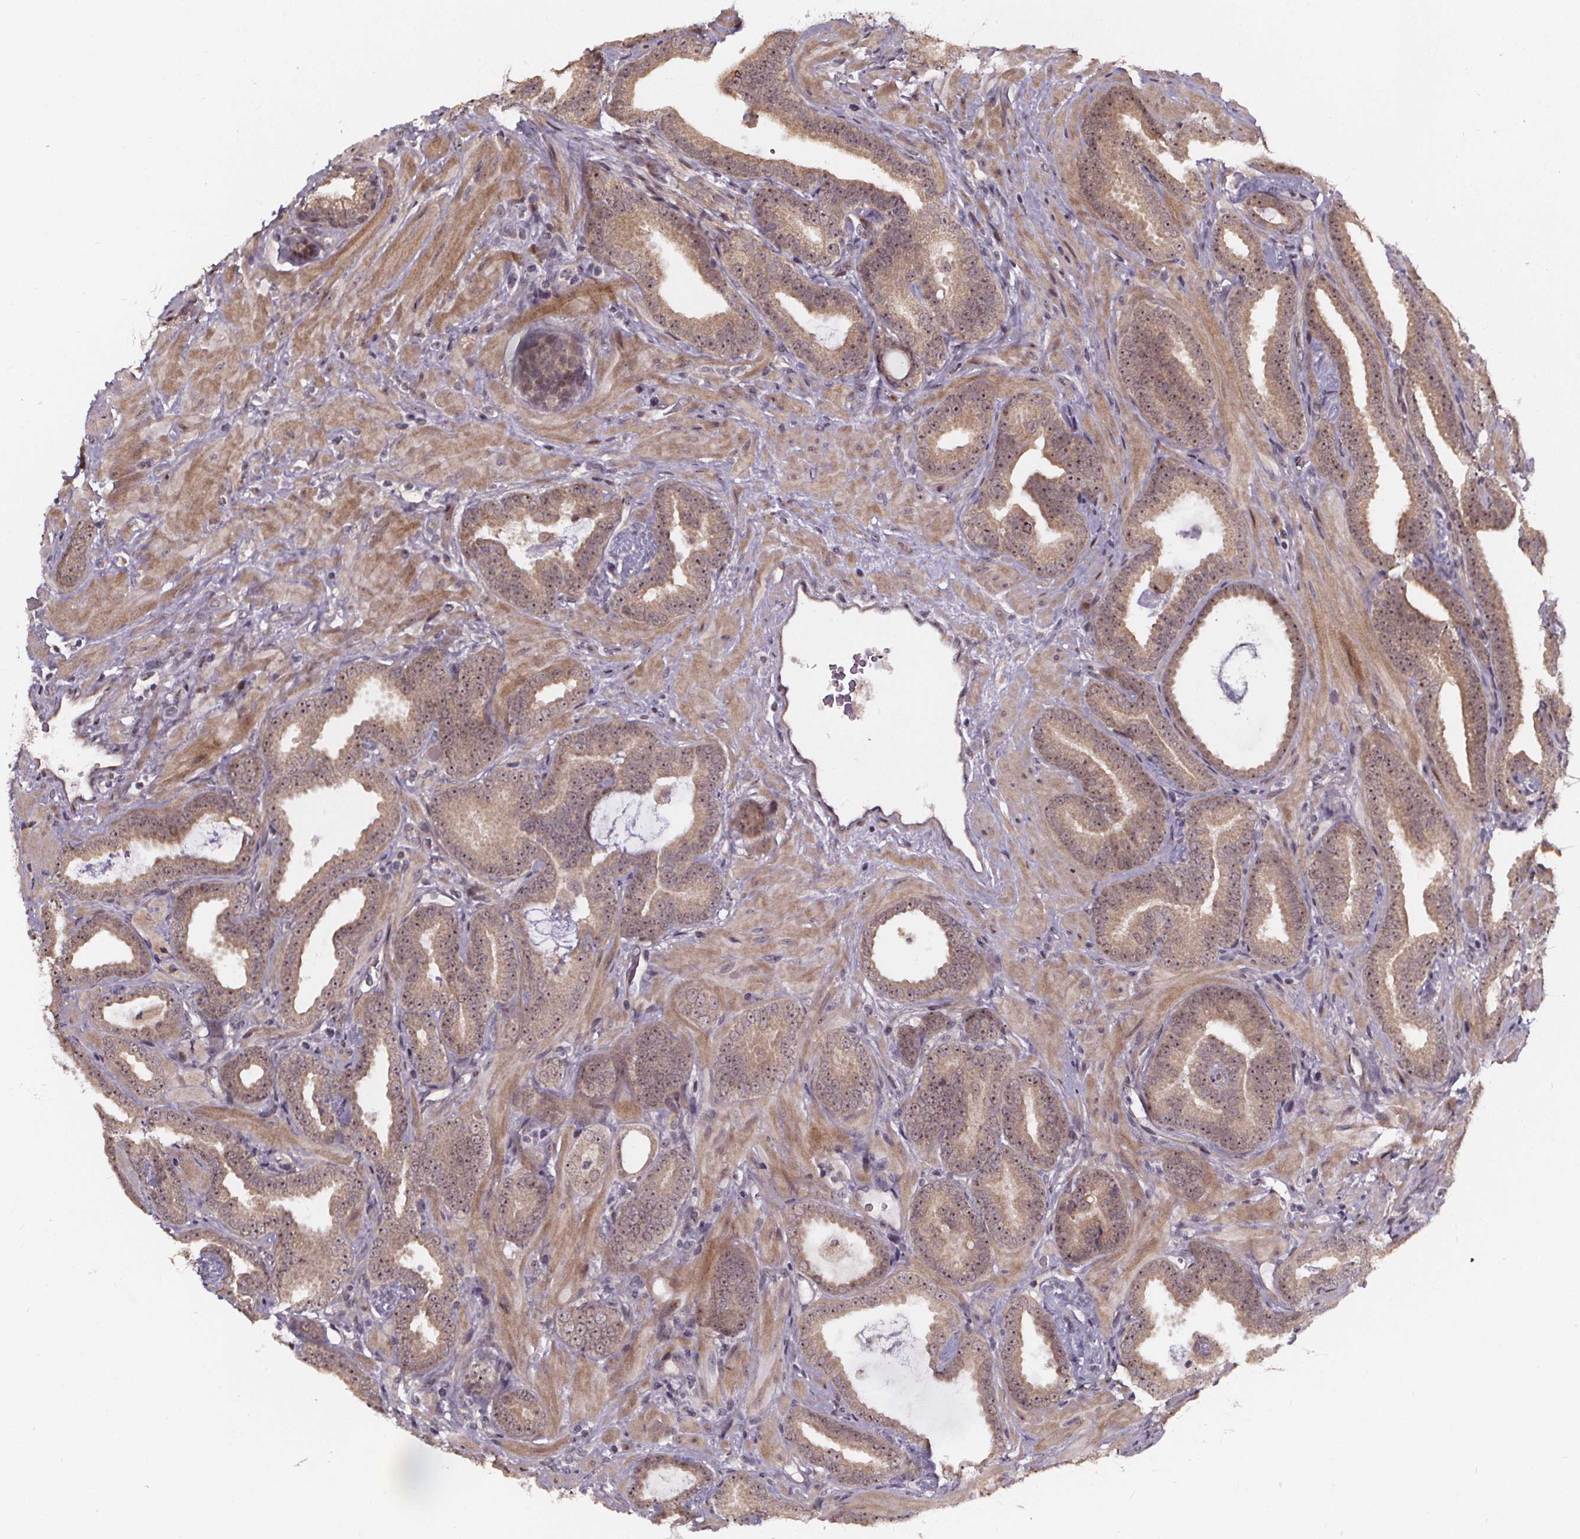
{"staining": {"intensity": "weak", "quantity": ">75%", "location": "nuclear"}, "tissue": "prostate cancer", "cell_type": "Tumor cells", "image_type": "cancer", "snomed": [{"axis": "morphology", "description": "Adenocarcinoma, Low grade"}, {"axis": "topography", "description": "Prostate"}], "caption": "High-magnification brightfield microscopy of low-grade adenocarcinoma (prostate) stained with DAB (3,3'-diaminobenzidine) (brown) and counterstained with hematoxylin (blue). tumor cells exhibit weak nuclear staining is appreciated in about>75% of cells. (Stains: DAB in brown, nuclei in blue, Microscopy: brightfield microscopy at high magnification).", "gene": "DDIT3", "patient": {"sex": "male", "age": 63}}